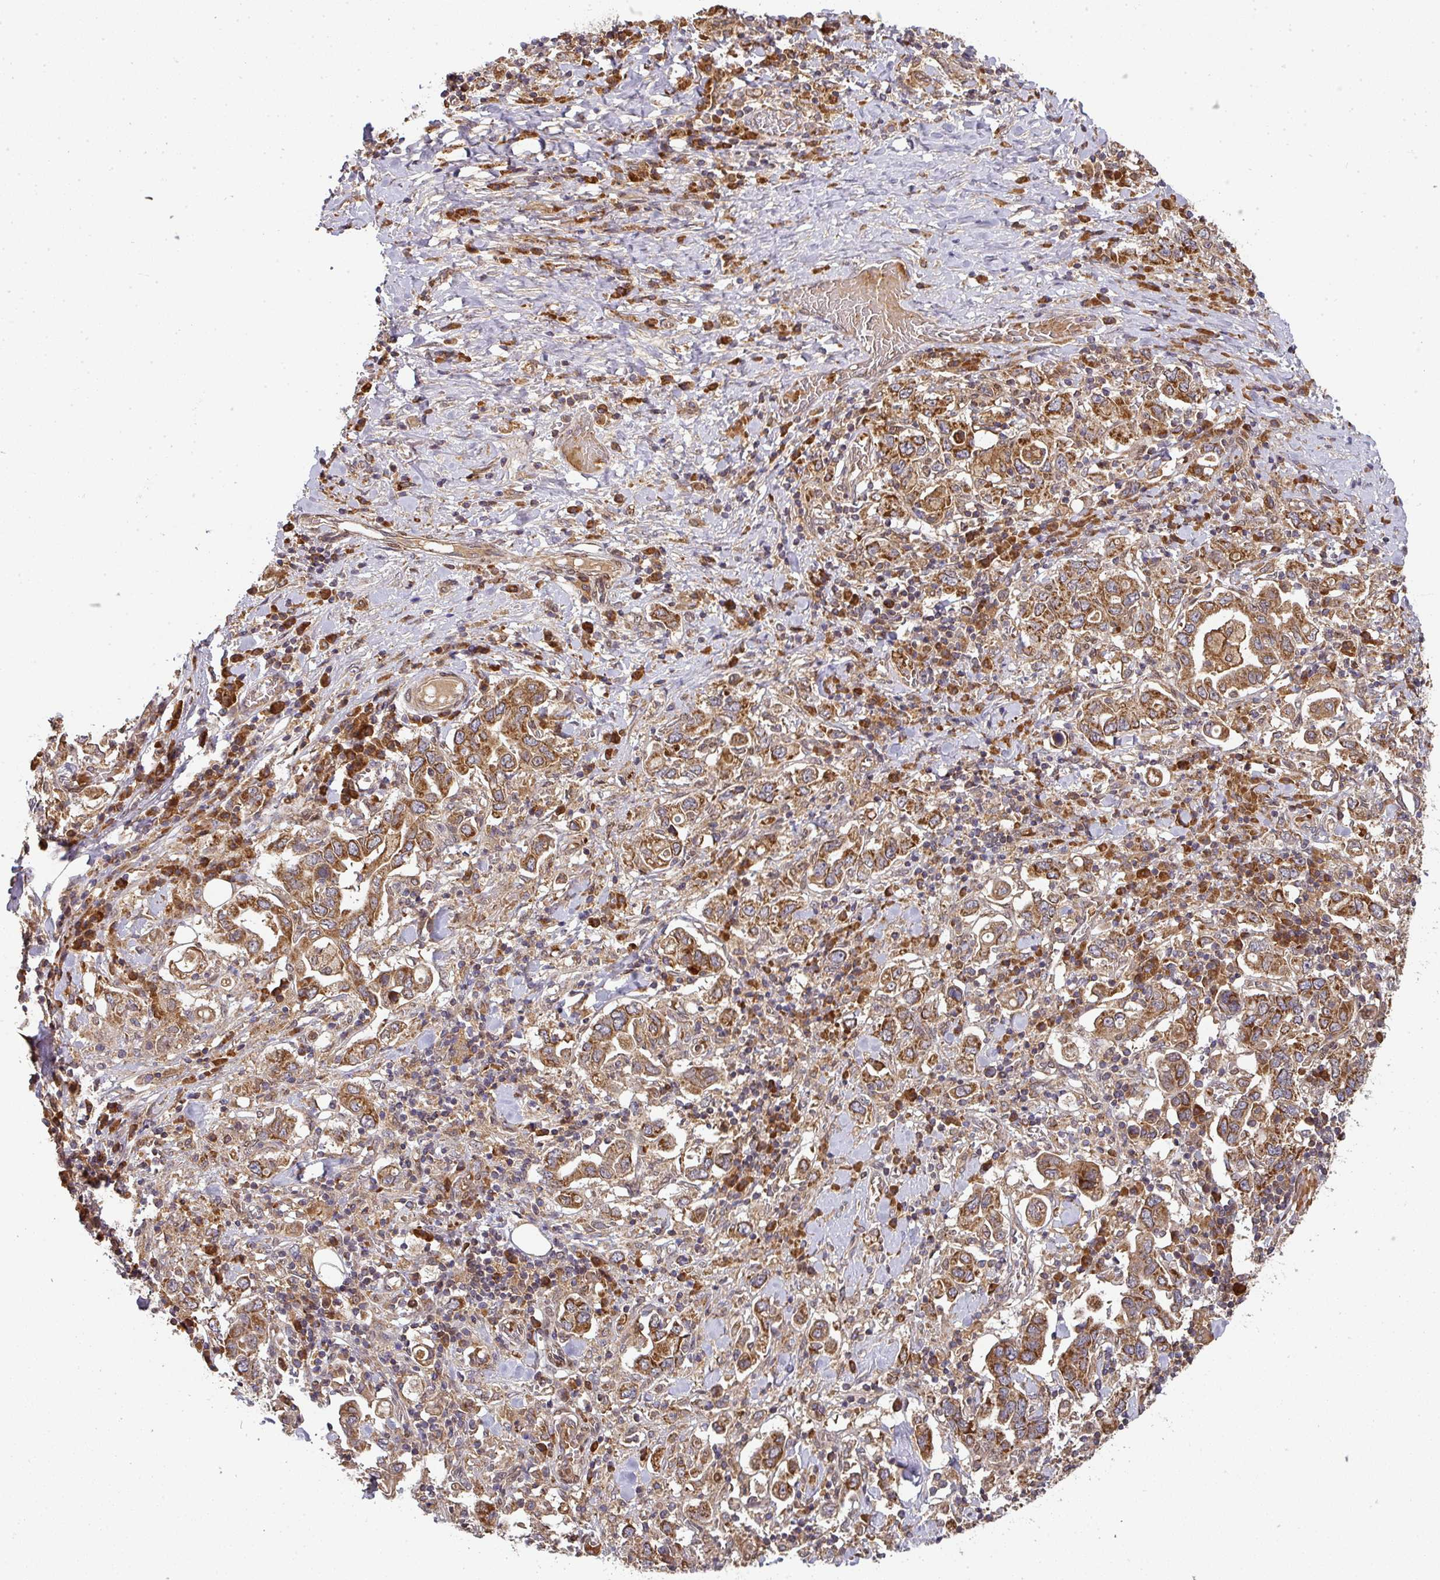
{"staining": {"intensity": "moderate", "quantity": ">75%", "location": "cytoplasmic/membranous"}, "tissue": "stomach cancer", "cell_type": "Tumor cells", "image_type": "cancer", "snomed": [{"axis": "morphology", "description": "Adenocarcinoma, NOS"}, {"axis": "topography", "description": "Stomach, upper"}, {"axis": "topography", "description": "Stomach"}], "caption": "Tumor cells demonstrate medium levels of moderate cytoplasmic/membranous staining in about >75% of cells in human stomach cancer. (IHC, brightfield microscopy, high magnification).", "gene": "MALSU1", "patient": {"sex": "male", "age": 62}}